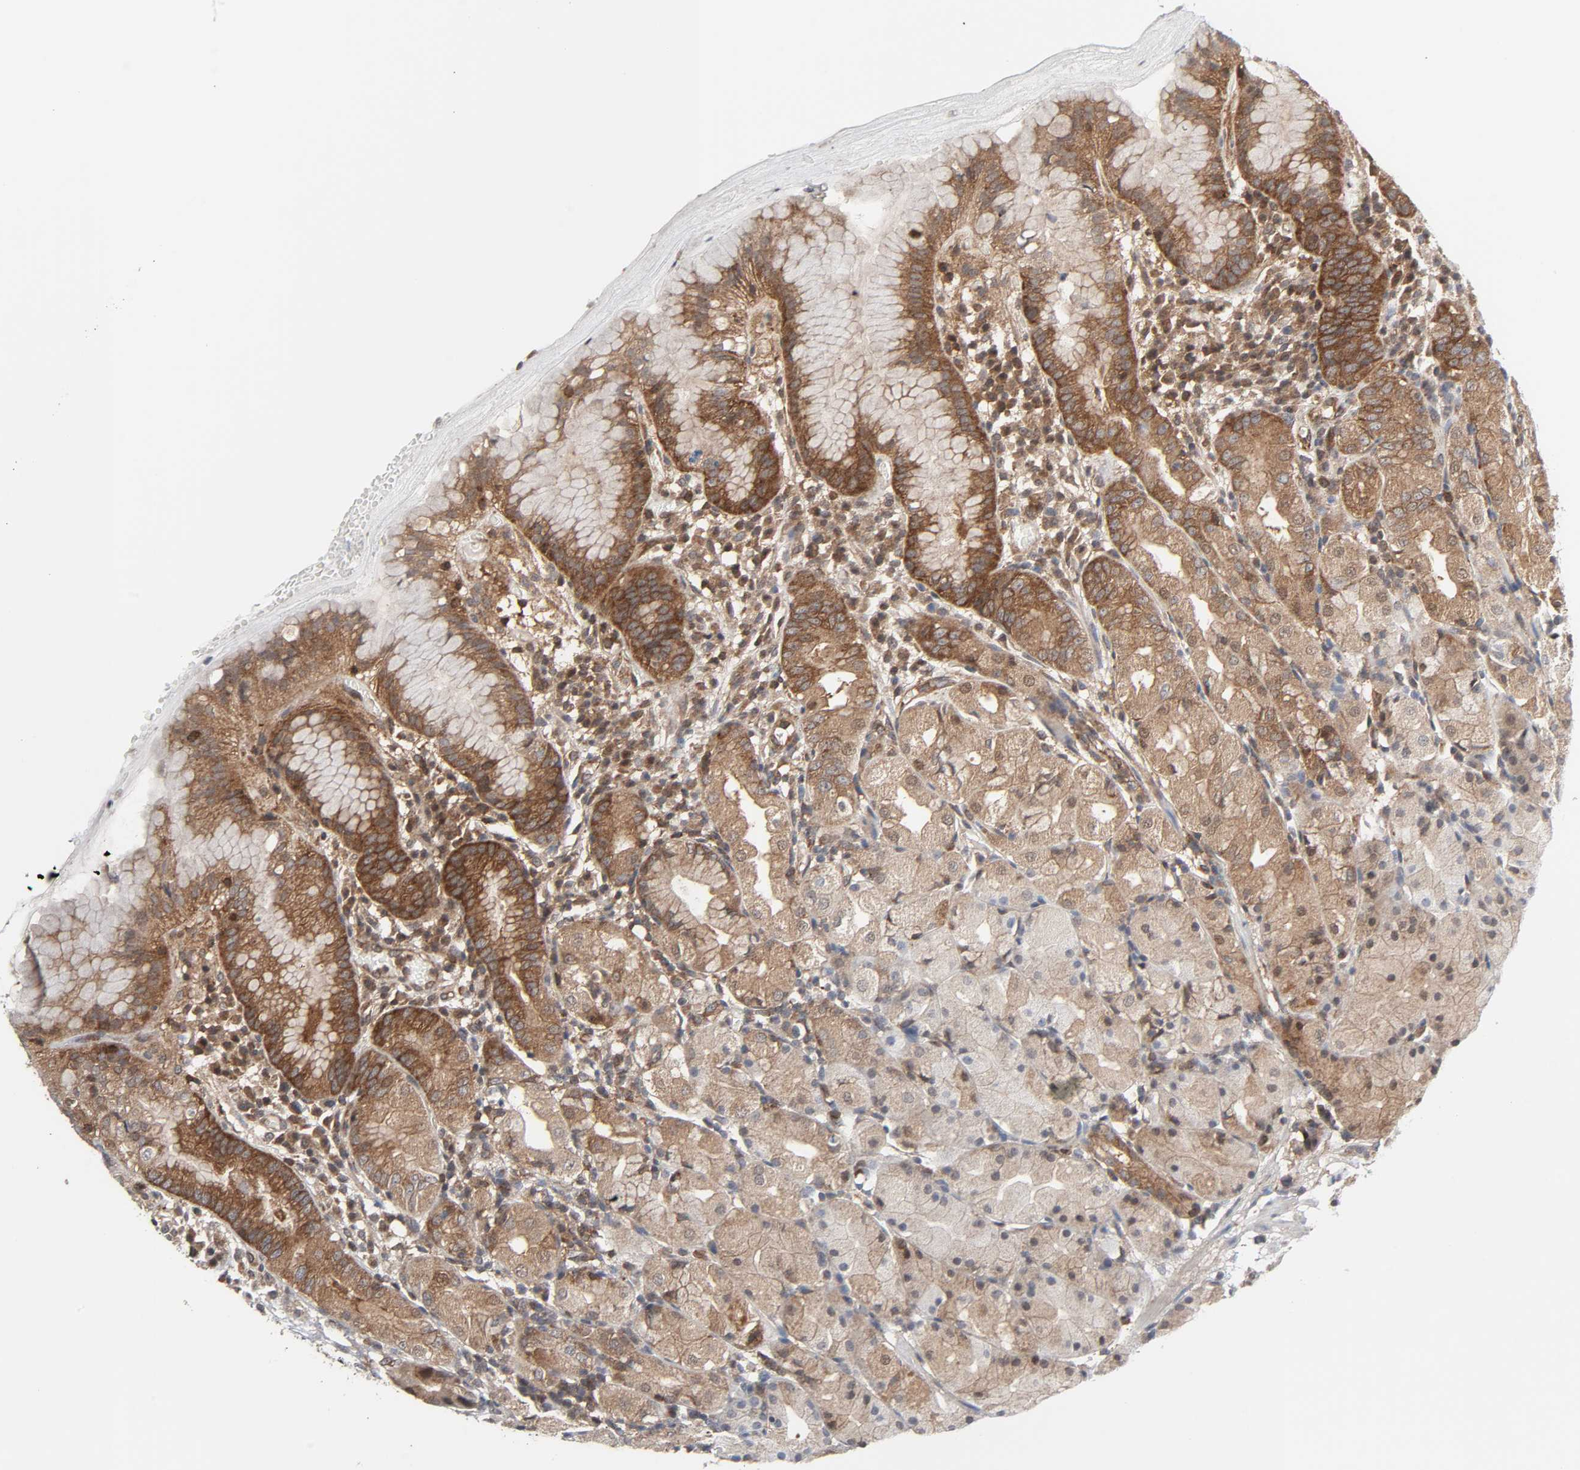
{"staining": {"intensity": "moderate", "quantity": ">75%", "location": "cytoplasmic/membranous"}, "tissue": "stomach", "cell_type": "Glandular cells", "image_type": "normal", "snomed": [{"axis": "morphology", "description": "Normal tissue, NOS"}, {"axis": "topography", "description": "Stomach"}, {"axis": "topography", "description": "Stomach, lower"}], "caption": "Immunohistochemistry image of benign stomach: stomach stained using immunohistochemistry demonstrates medium levels of moderate protein expression localized specifically in the cytoplasmic/membranous of glandular cells, appearing as a cytoplasmic/membranous brown color.", "gene": "GSK3A", "patient": {"sex": "female", "age": 75}}